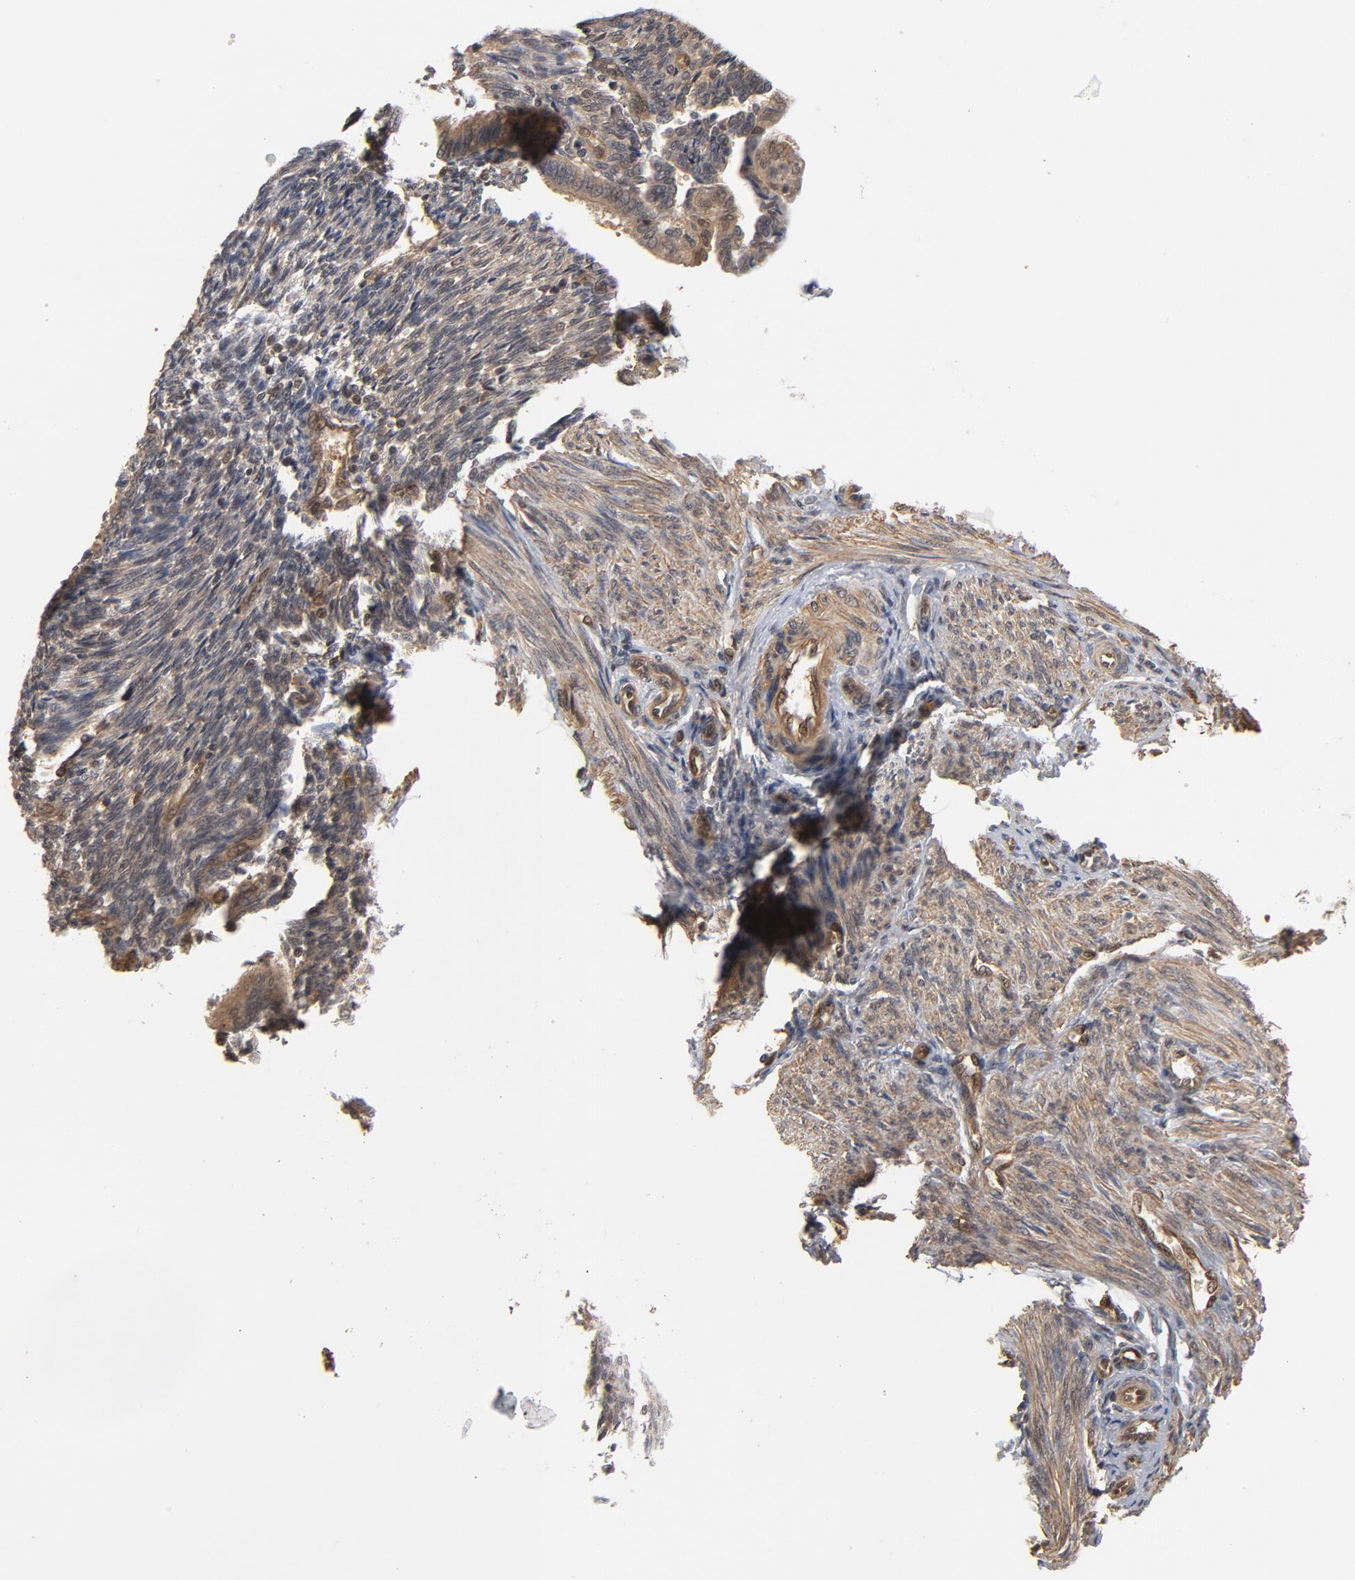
{"staining": {"intensity": "weak", "quantity": ">75%", "location": "cytoplasmic/membranous"}, "tissue": "endometrium", "cell_type": "Cells in endometrial stroma", "image_type": "normal", "snomed": [{"axis": "morphology", "description": "Normal tissue, NOS"}, {"axis": "topography", "description": "Endometrium"}], "caption": "Protein analysis of benign endometrium reveals weak cytoplasmic/membranous expression in approximately >75% of cells in endometrial stroma.", "gene": "CDC37", "patient": {"sex": "female", "age": 27}}